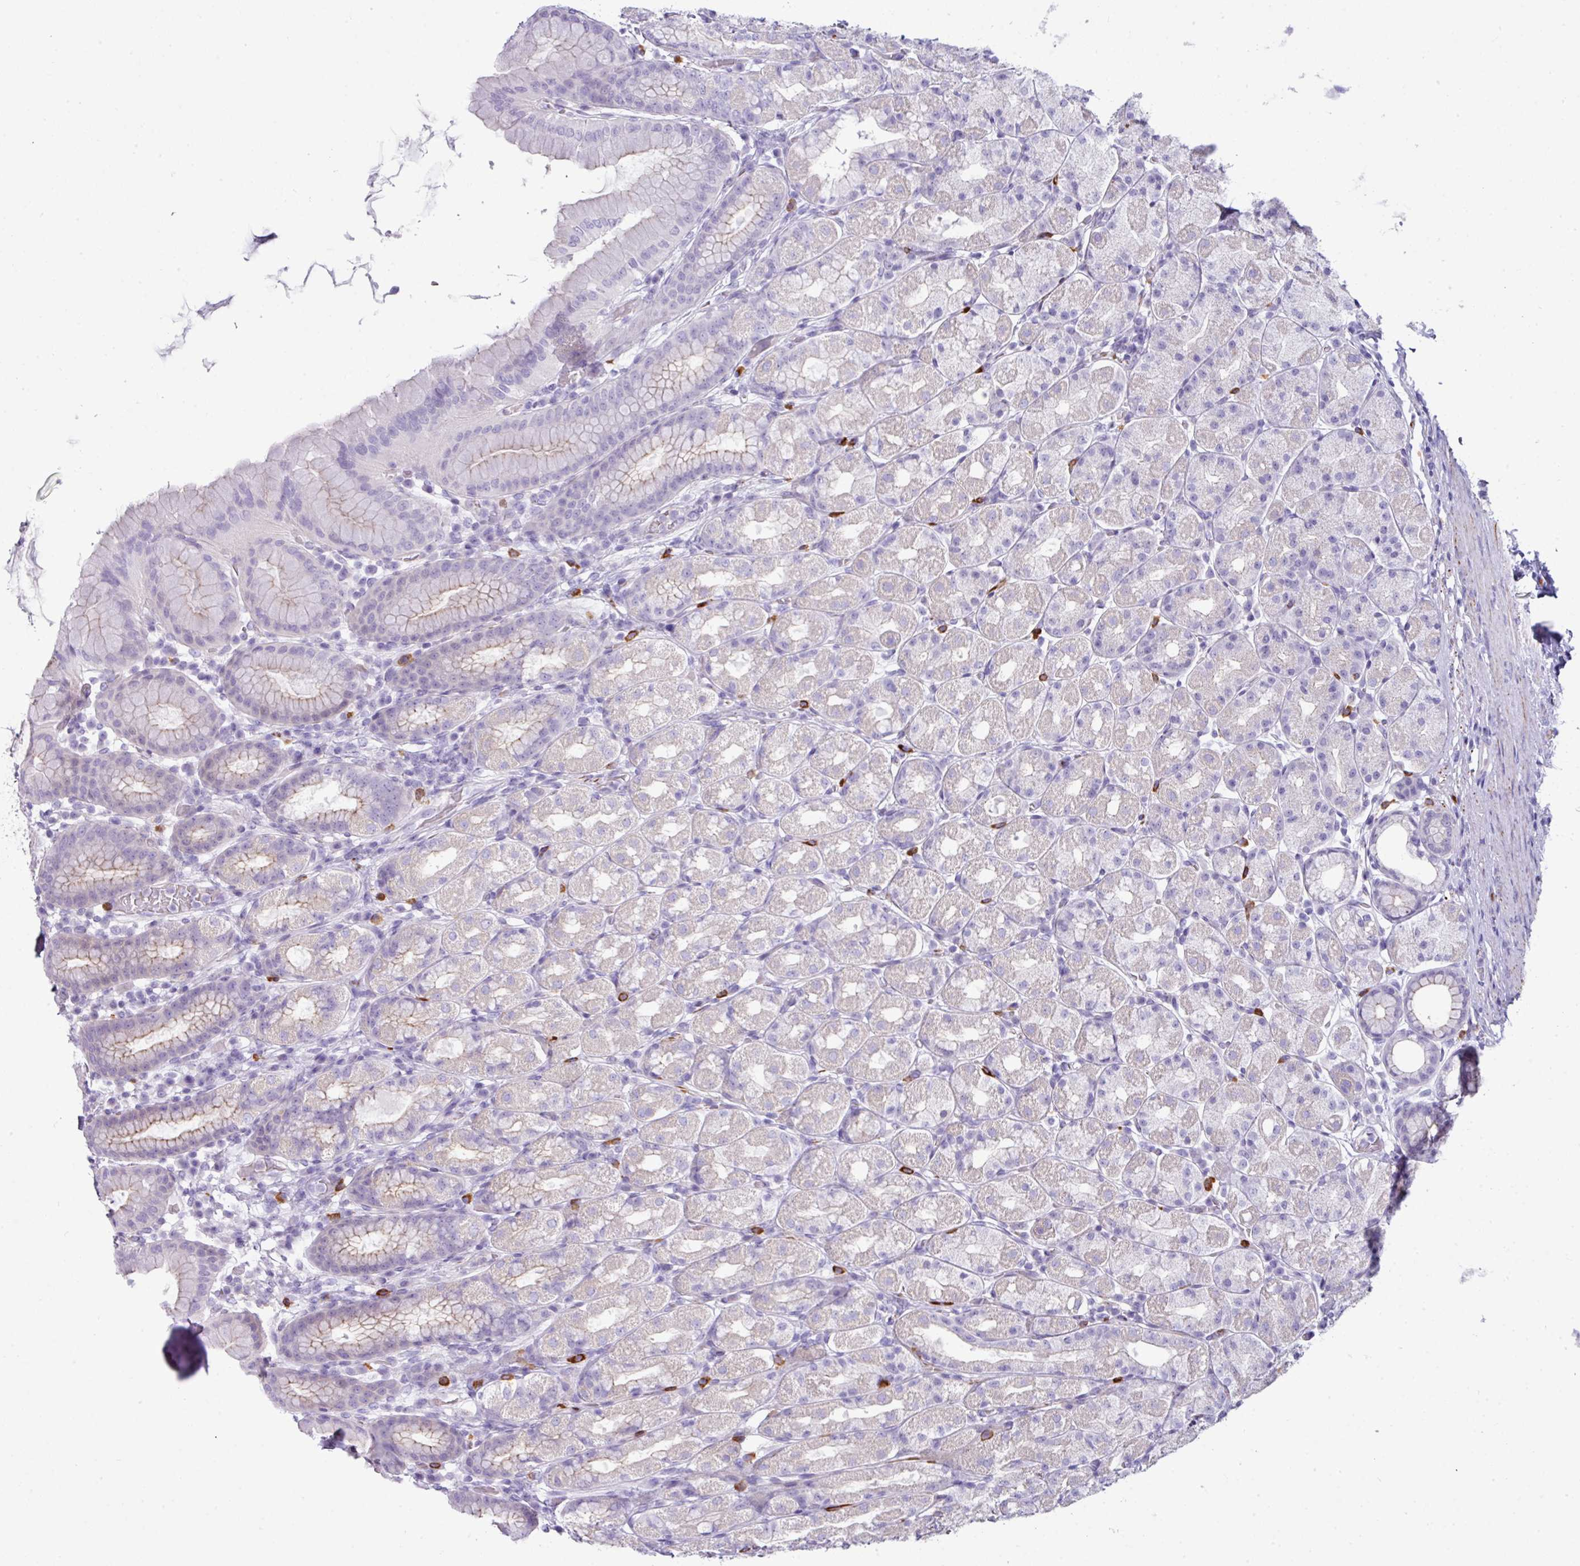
{"staining": {"intensity": "negative", "quantity": "none", "location": "none"}, "tissue": "stomach", "cell_type": "Glandular cells", "image_type": "normal", "snomed": [{"axis": "morphology", "description": "Normal tissue, NOS"}, {"axis": "topography", "description": "Stomach, upper"}, {"axis": "topography", "description": "Stomach"}], "caption": "This micrograph is of benign stomach stained with immunohistochemistry to label a protein in brown with the nuclei are counter-stained blue. There is no staining in glandular cells.", "gene": "ABCC5", "patient": {"sex": "male", "age": 68}}